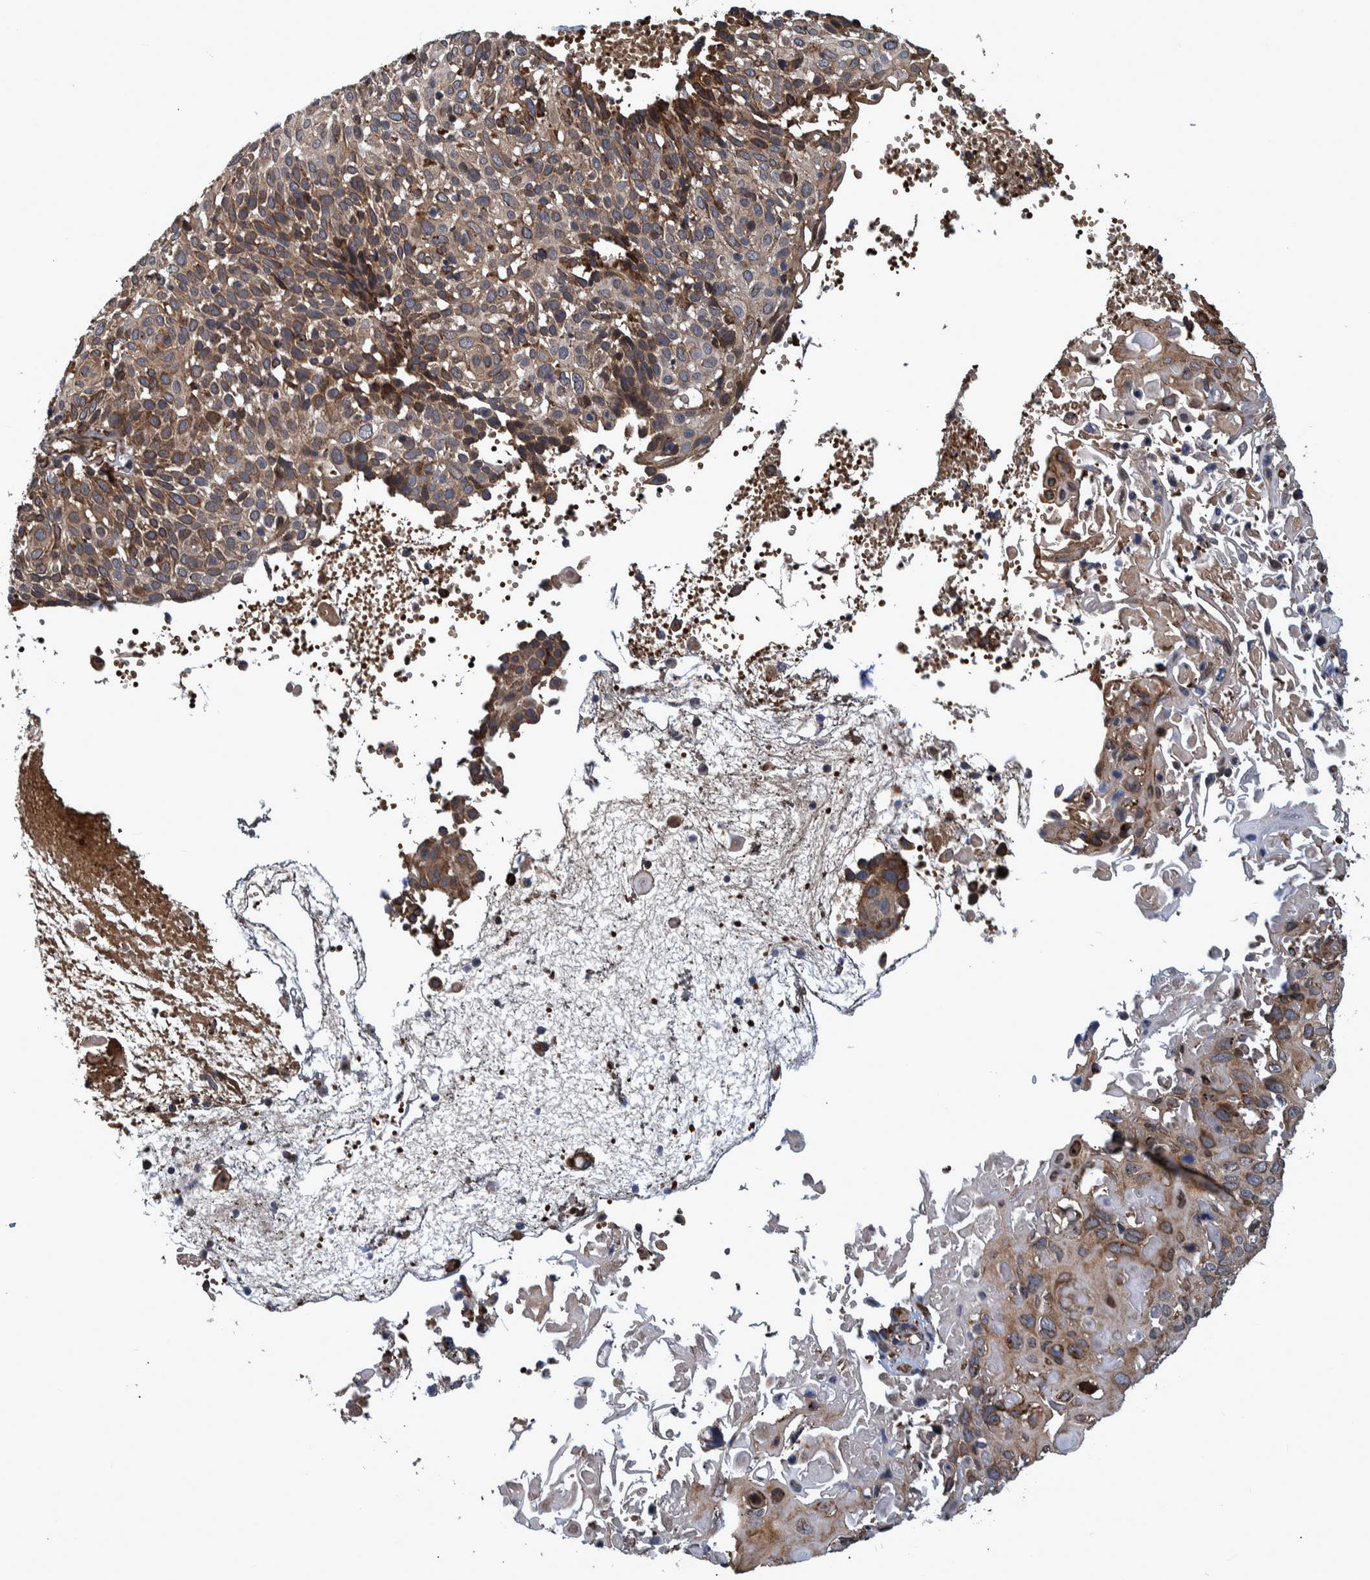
{"staining": {"intensity": "moderate", "quantity": ">75%", "location": "cytoplasmic/membranous"}, "tissue": "cervical cancer", "cell_type": "Tumor cells", "image_type": "cancer", "snomed": [{"axis": "morphology", "description": "Squamous cell carcinoma, NOS"}, {"axis": "topography", "description": "Cervix"}], "caption": "Cervical cancer stained with a protein marker displays moderate staining in tumor cells.", "gene": "SPAG5", "patient": {"sex": "female", "age": 74}}